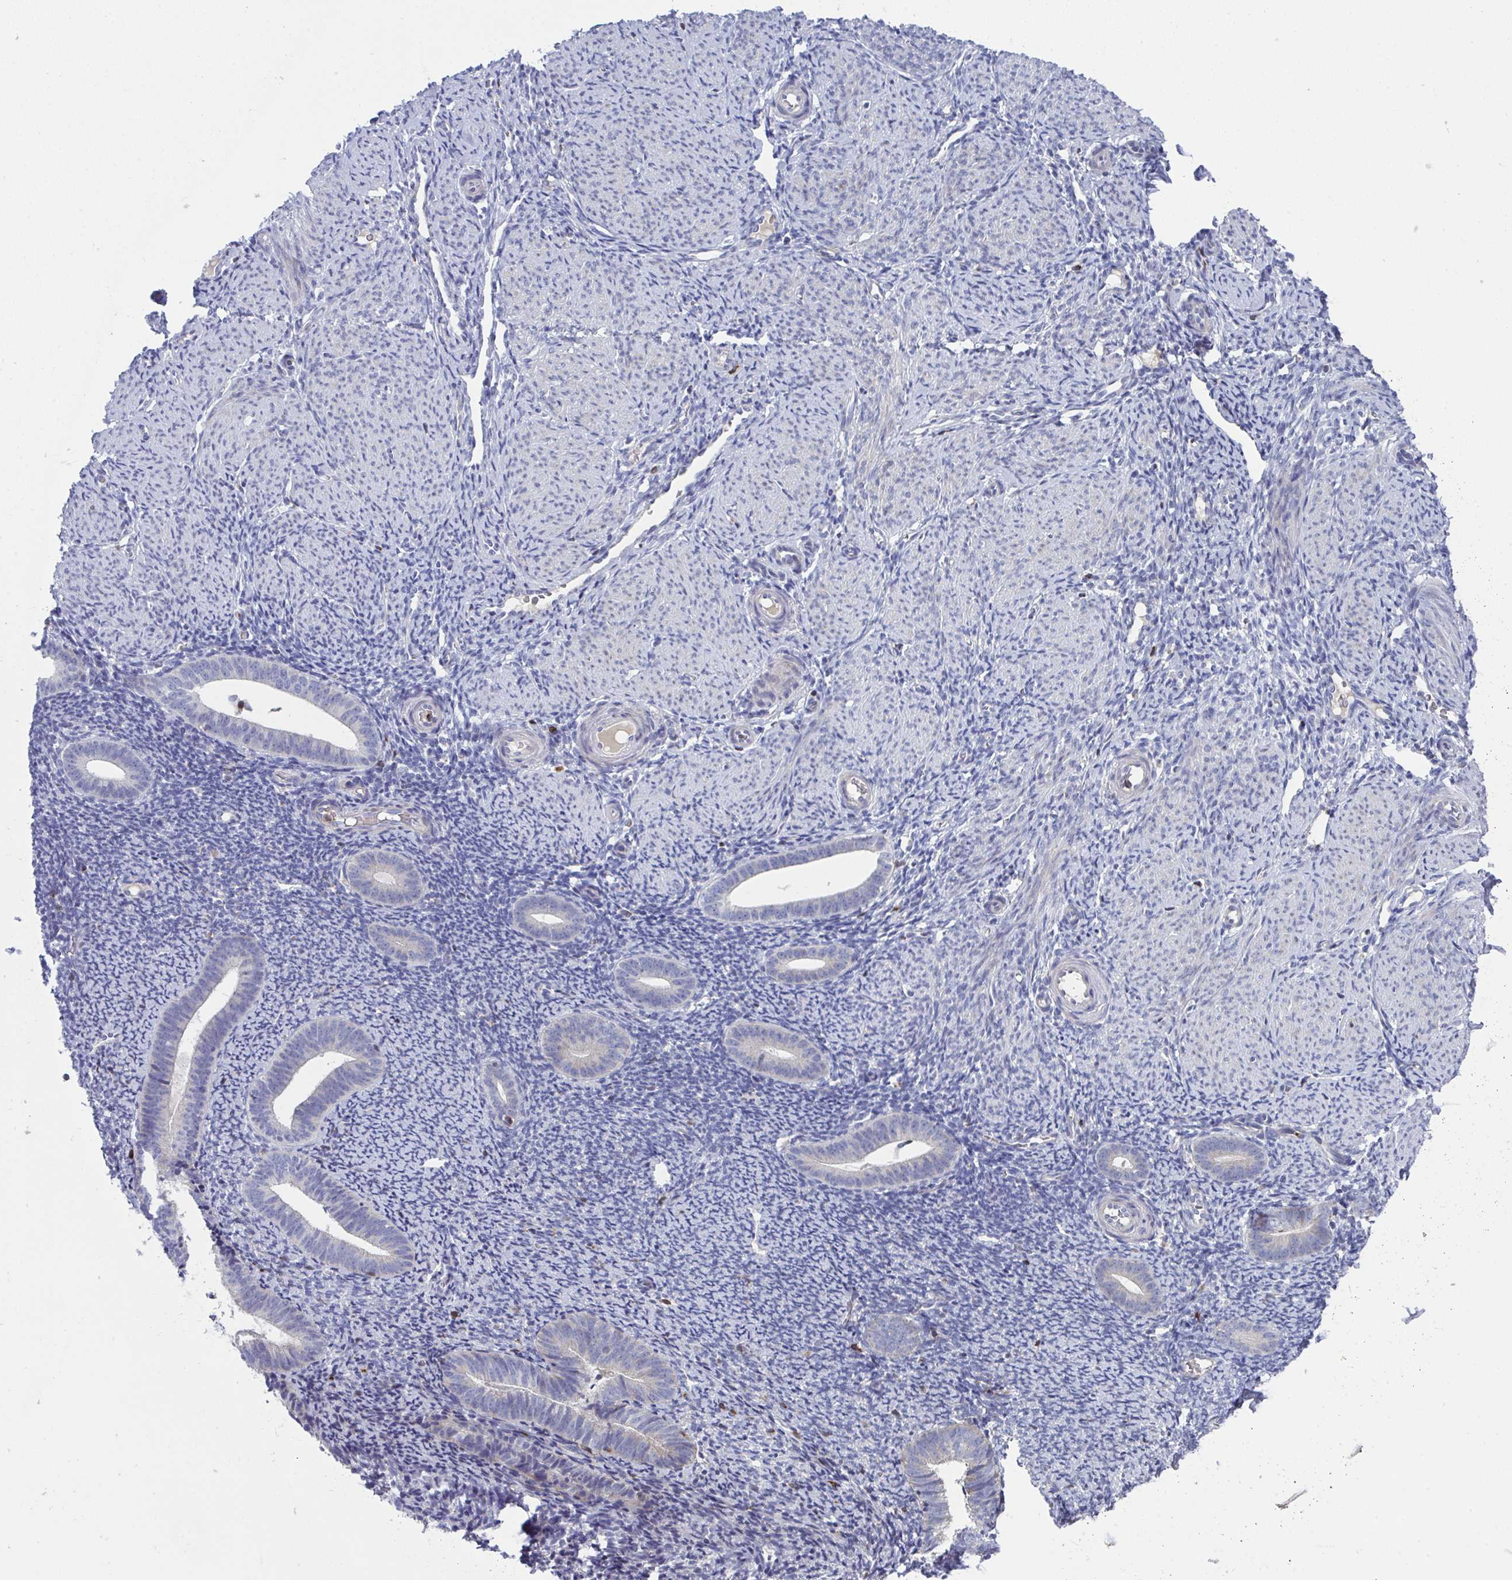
{"staining": {"intensity": "negative", "quantity": "none", "location": "none"}, "tissue": "endometrium", "cell_type": "Cells in endometrial stroma", "image_type": "normal", "snomed": [{"axis": "morphology", "description": "Normal tissue, NOS"}, {"axis": "topography", "description": "Endometrium"}], "caption": "Cells in endometrial stroma show no significant expression in normal endometrium. (DAB immunohistochemistry (IHC) with hematoxylin counter stain).", "gene": "AOC2", "patient": {"sex": "female", "age": 39}}